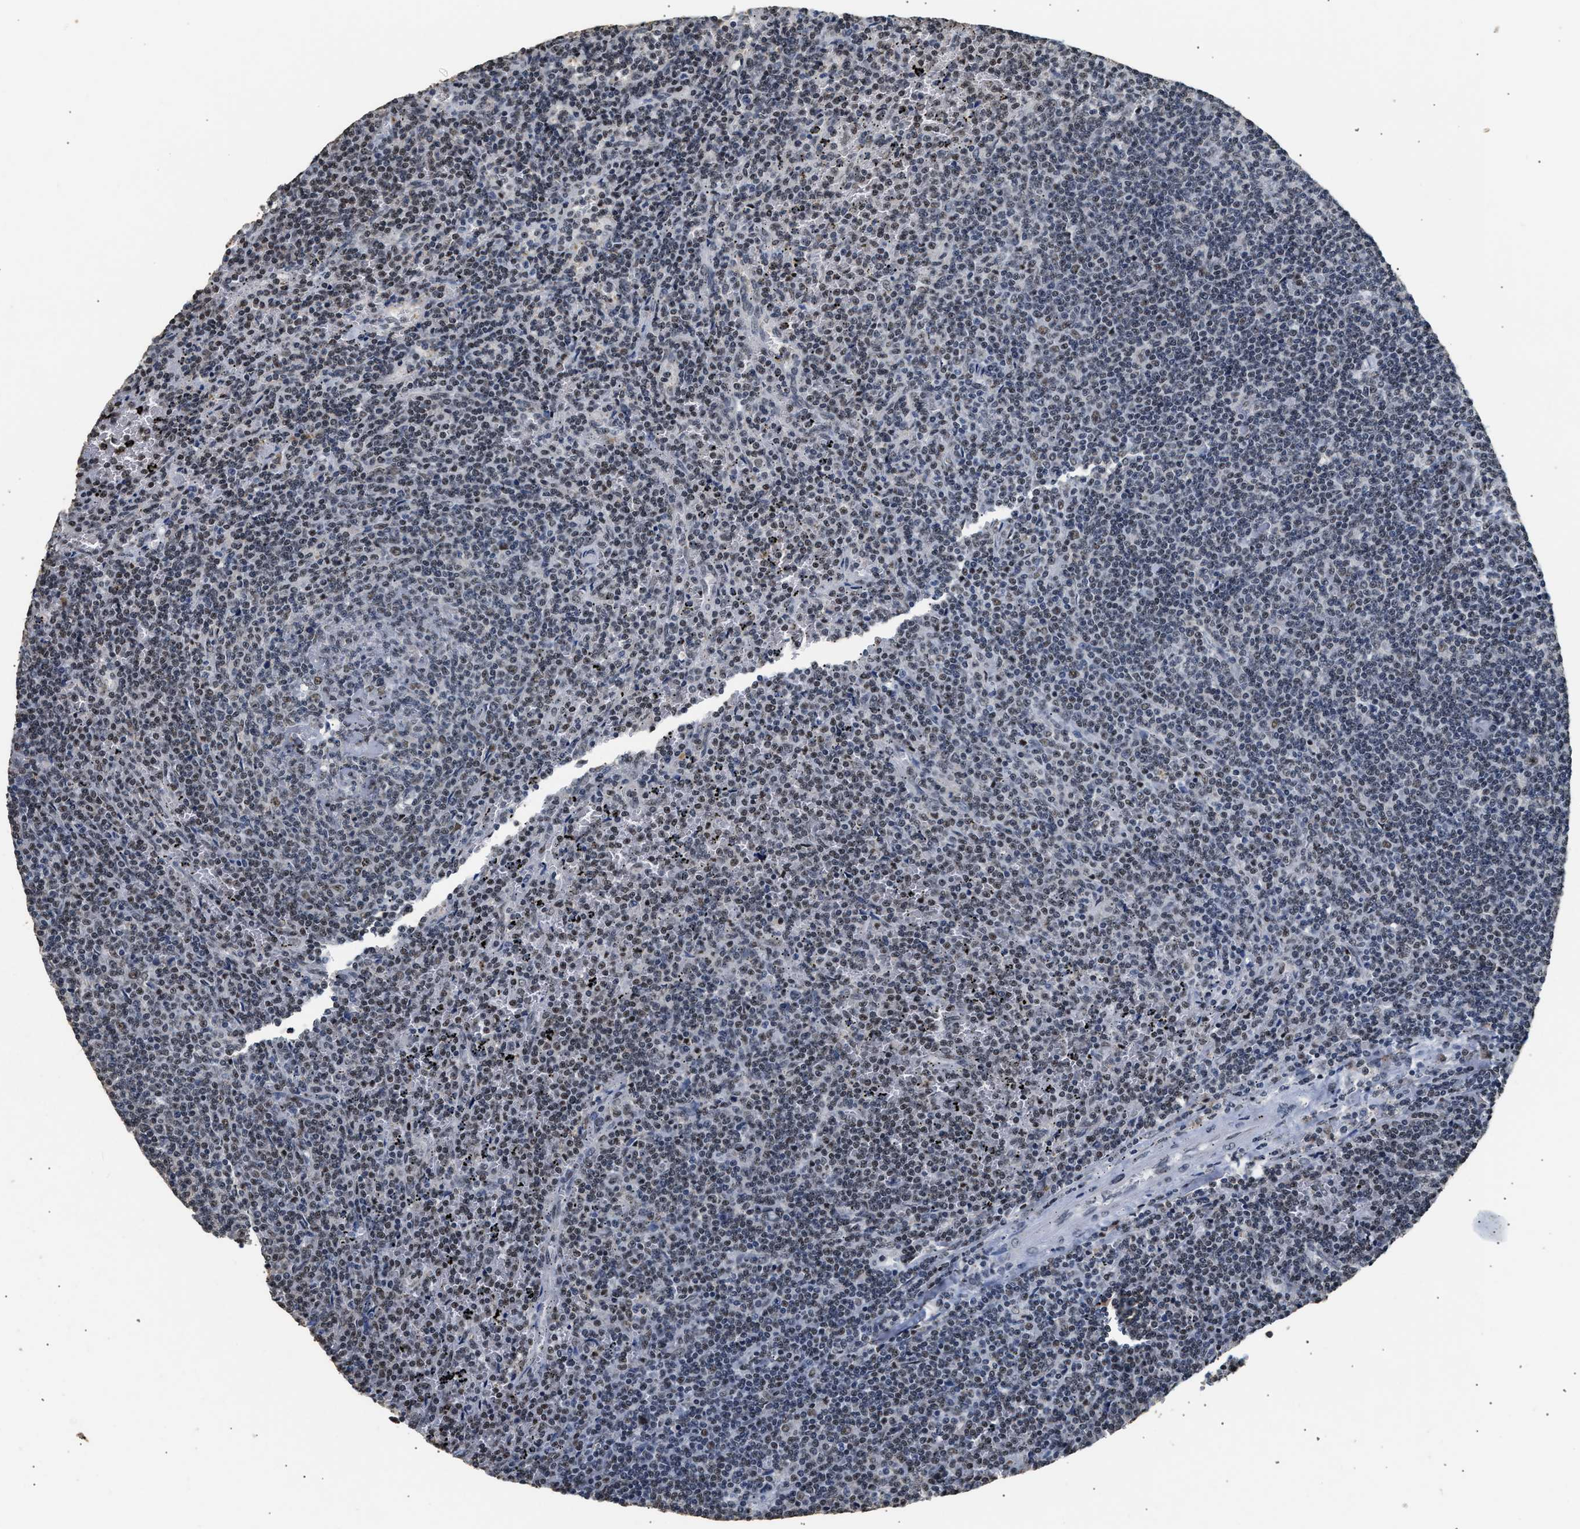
{"staining": {"intensity": "weak", "quantity": "25%-75%", "location": "nuclear"}, "tissue": "lymphoma", "cell_type": "Tumor cells", "image_type": "cancer", "snomed": [{"axis": "morphology", "description": "Malignant lymphoma, non-Hodgkin's type, Low grade"}, {"axis": "topography", "description": "Spleen"}], "caption": "A photomicrograph of lymphoma stained for a protein exhibits weak nuclear brown staining in tumor cells.", "gene": "THOC1", "patient": {"sex": "female", "age": 50}}